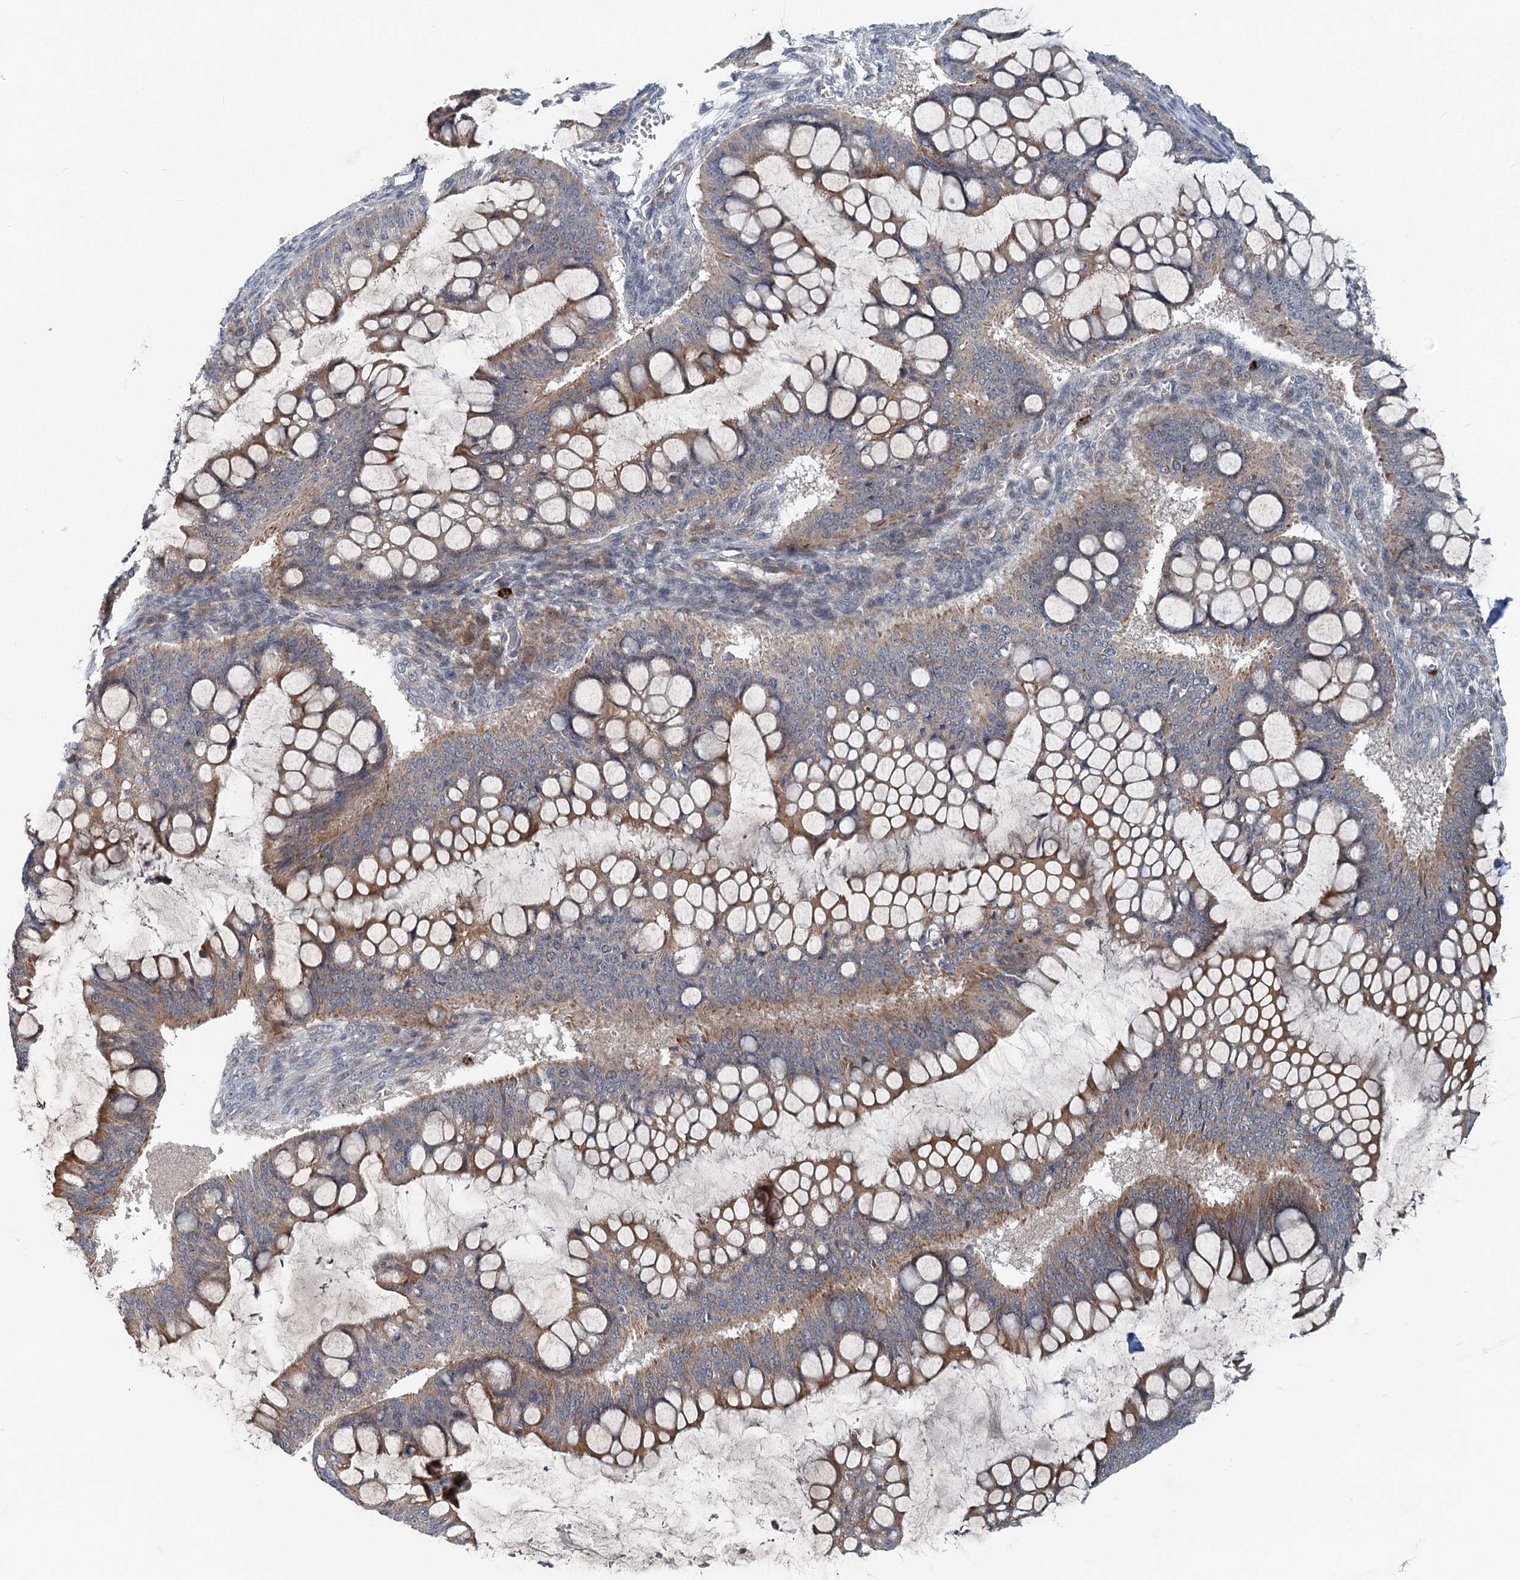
{"staining": {"intensity": "moderate", "quantity": ">75%", "location": "cytoplasmic/membranous"}, "tissue": "ovarian cancer", "cell_type": "Tumor cells", "image_type": "cancer", "snomed": [{"axis": "morphology", "description": "Cystadenocarcinoma, mucinous, NOS"}, {"axis": "topography", "description": "Ovary"}], "caption": "Human ovarian cancer stained for a protein (brown) shows moderate cytoplasmic/membranous positive expression in about >75% of tumor cells.", "gene": "ADCY2", "patient": {"sex": "female", "age": 73}}